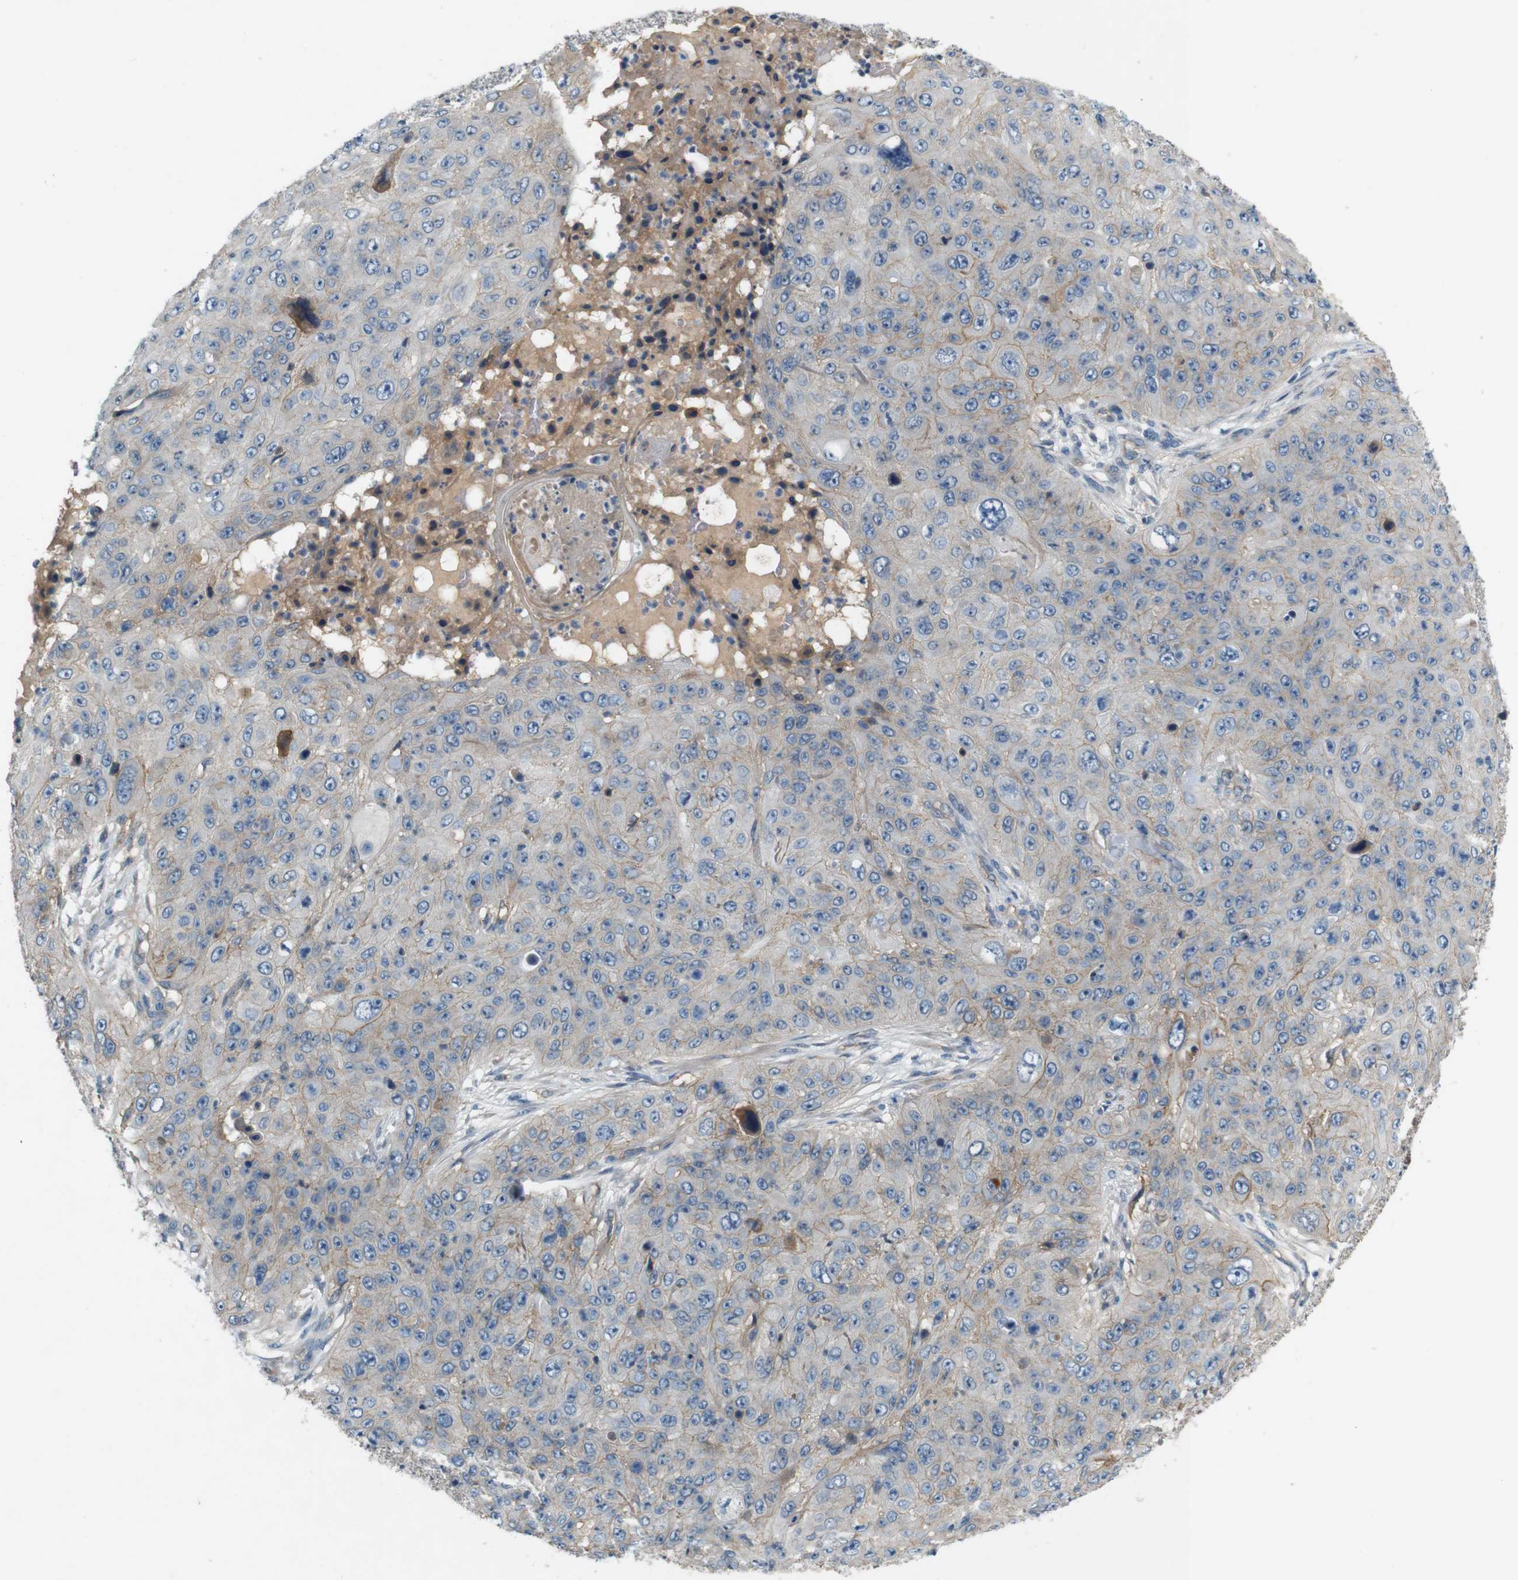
{"staining": {"intensity": "weak", "quantity": "25%-75%", "location": "cytoplasmic/membranous"}, "tissue": "skin cancer", "cell_type": "Tumor cells", "image_type": "cancer", "snomed": [{"axis": "morphology", "description": "Squamous cell carcinoma, NOS"}, {"axis": "topography", "description": "Skin"}], "caption": "A brown stain highlights weak cytoplasmic/membranous staining of a protein in human squamous cell carcinoma (skin) tumor cells. Nuclei are stained in blue.", "gene": "PVR", "patient": {"sex": "female", "age": 80}}